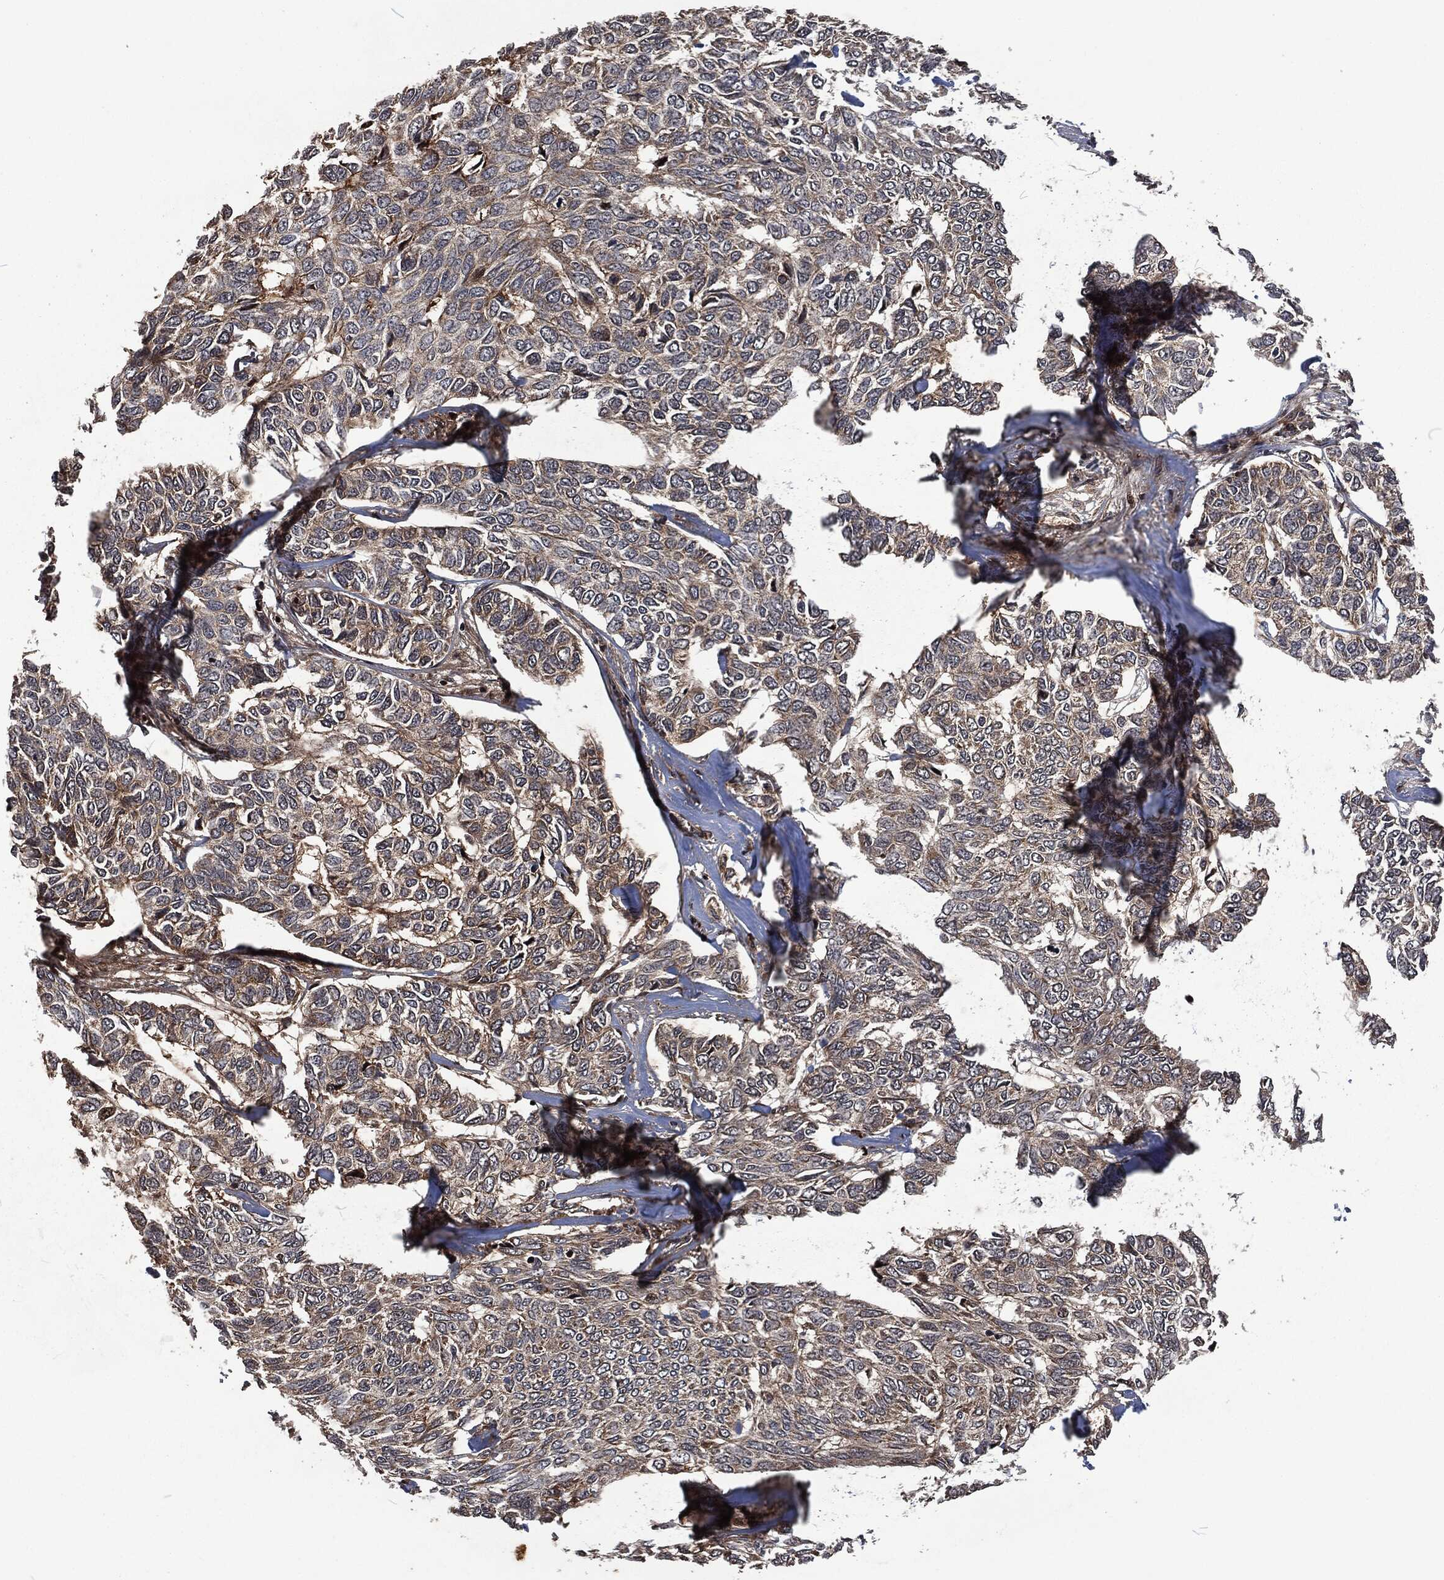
{"staining": {"intensity": "negative", "quantity": "none", "location": "none"}, "tissue": "skin cancer", "cell_type": "Tumor cells", "image_type": "cancer", "snomed": [{"axis": "morphology", "description": "Basal cell carcinoma"}, {"axis": "topography", "description": "Skin"}], "caption": "A high-resolution image shows IHC staining of skin basal cell carcinoma, which demonstrates no significant positivity in tumor cells.", "gene": "CMPK2", "patient": {"sex": "female", "age": 65}}